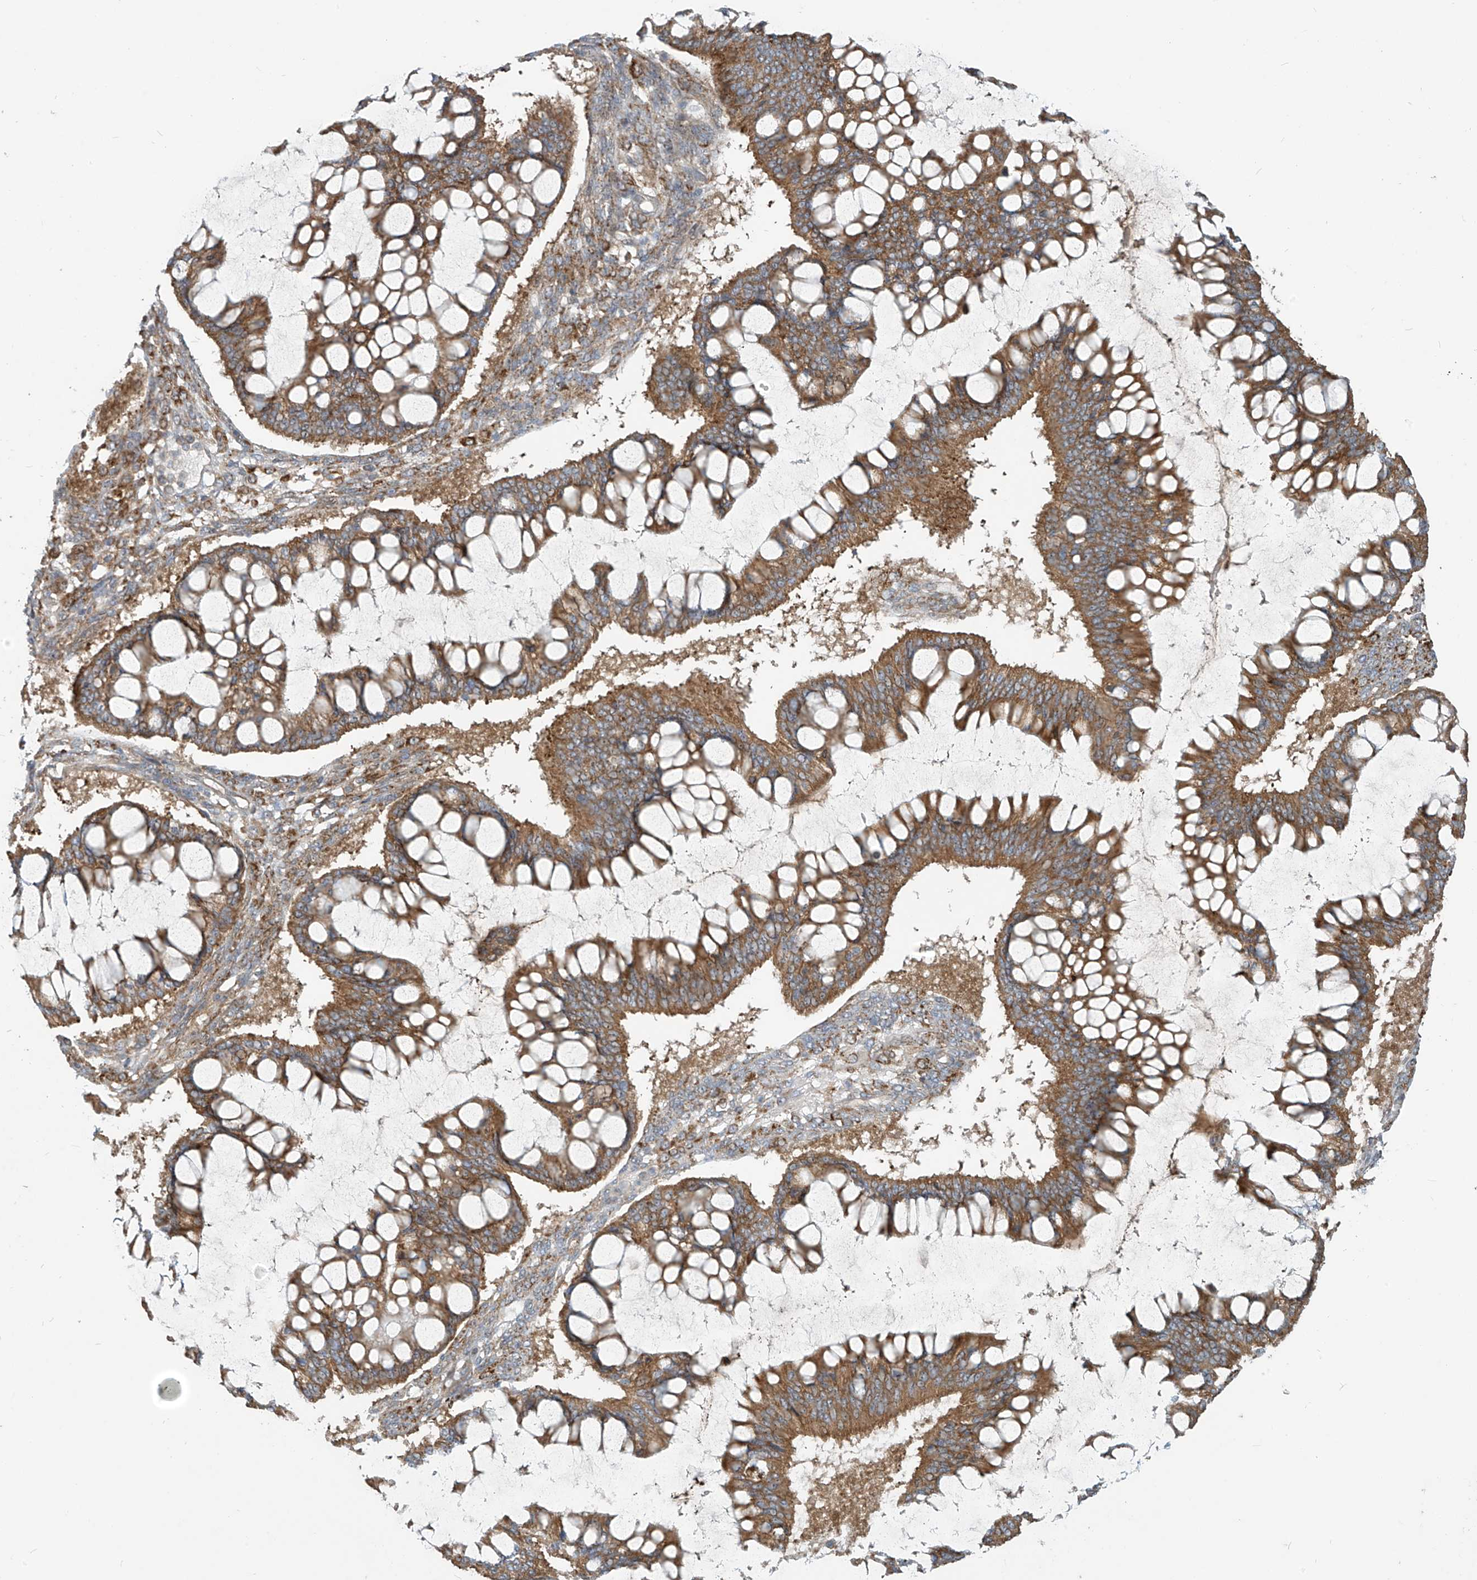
{"staining": {"intensity": "moderate", "quantity": ">75%", "location": "cytoplasmic/membranous"}, "tissue": "ovarian cancer", "cell_type": "Tumor cells", "image_type": "cancer", "snomed": [{"axis": "morphology", "description": "Cystadenocarcinoma, mucinous, NOS"}, {"axis": "topography", "description": "Ovary"}], "caption": "A micrograph of ovarian cancer stained for a protein reveals moderate cytoplasmic/membranous brown staining in tumor cells.", "gene": "KATNIP", "patient": {"sex": "female", "age": 73}}